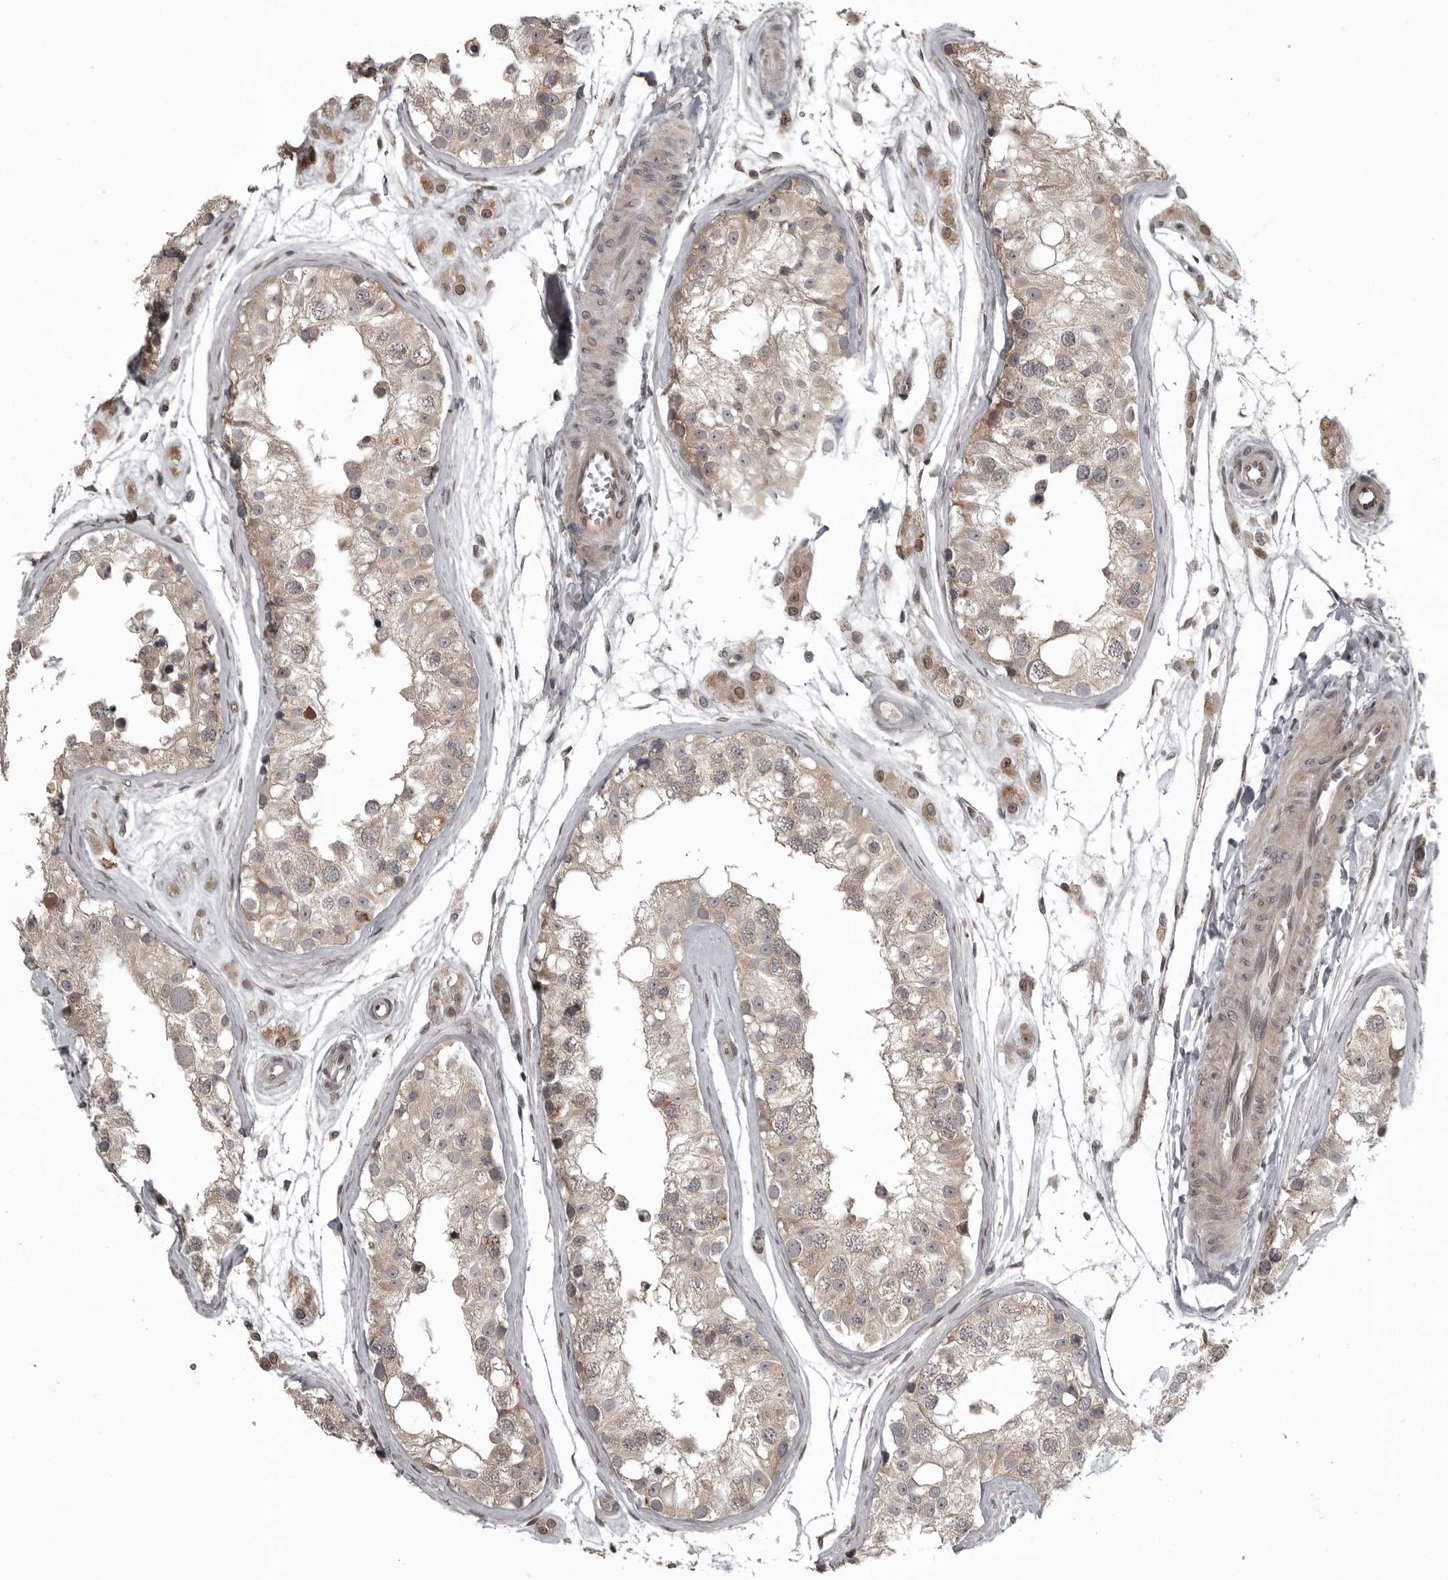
{"staining": {"intensity": "weak", "quantity": ">75%", "location": "cytoplasmic/membranous"}, "tissue": "testis", "cell_type": "Cells in seminiferous ducts", "image_type": "normal", "snomed": [{"axis": "morphology", "description": "Normal tissue, NOS"}, {"axis": "morphology", "description": "Adenocarcinoma, metastatic, NOS"}, {"axis": "topography", "description": "Testis"}], "caption": "Testis stained with a brown dye shows weak cytoplasmic/membranous positive staining in about >75% of cells in seminiferous ducts.", "gene": "SNX16", "patient": {"sex": "male", "age": 26}}